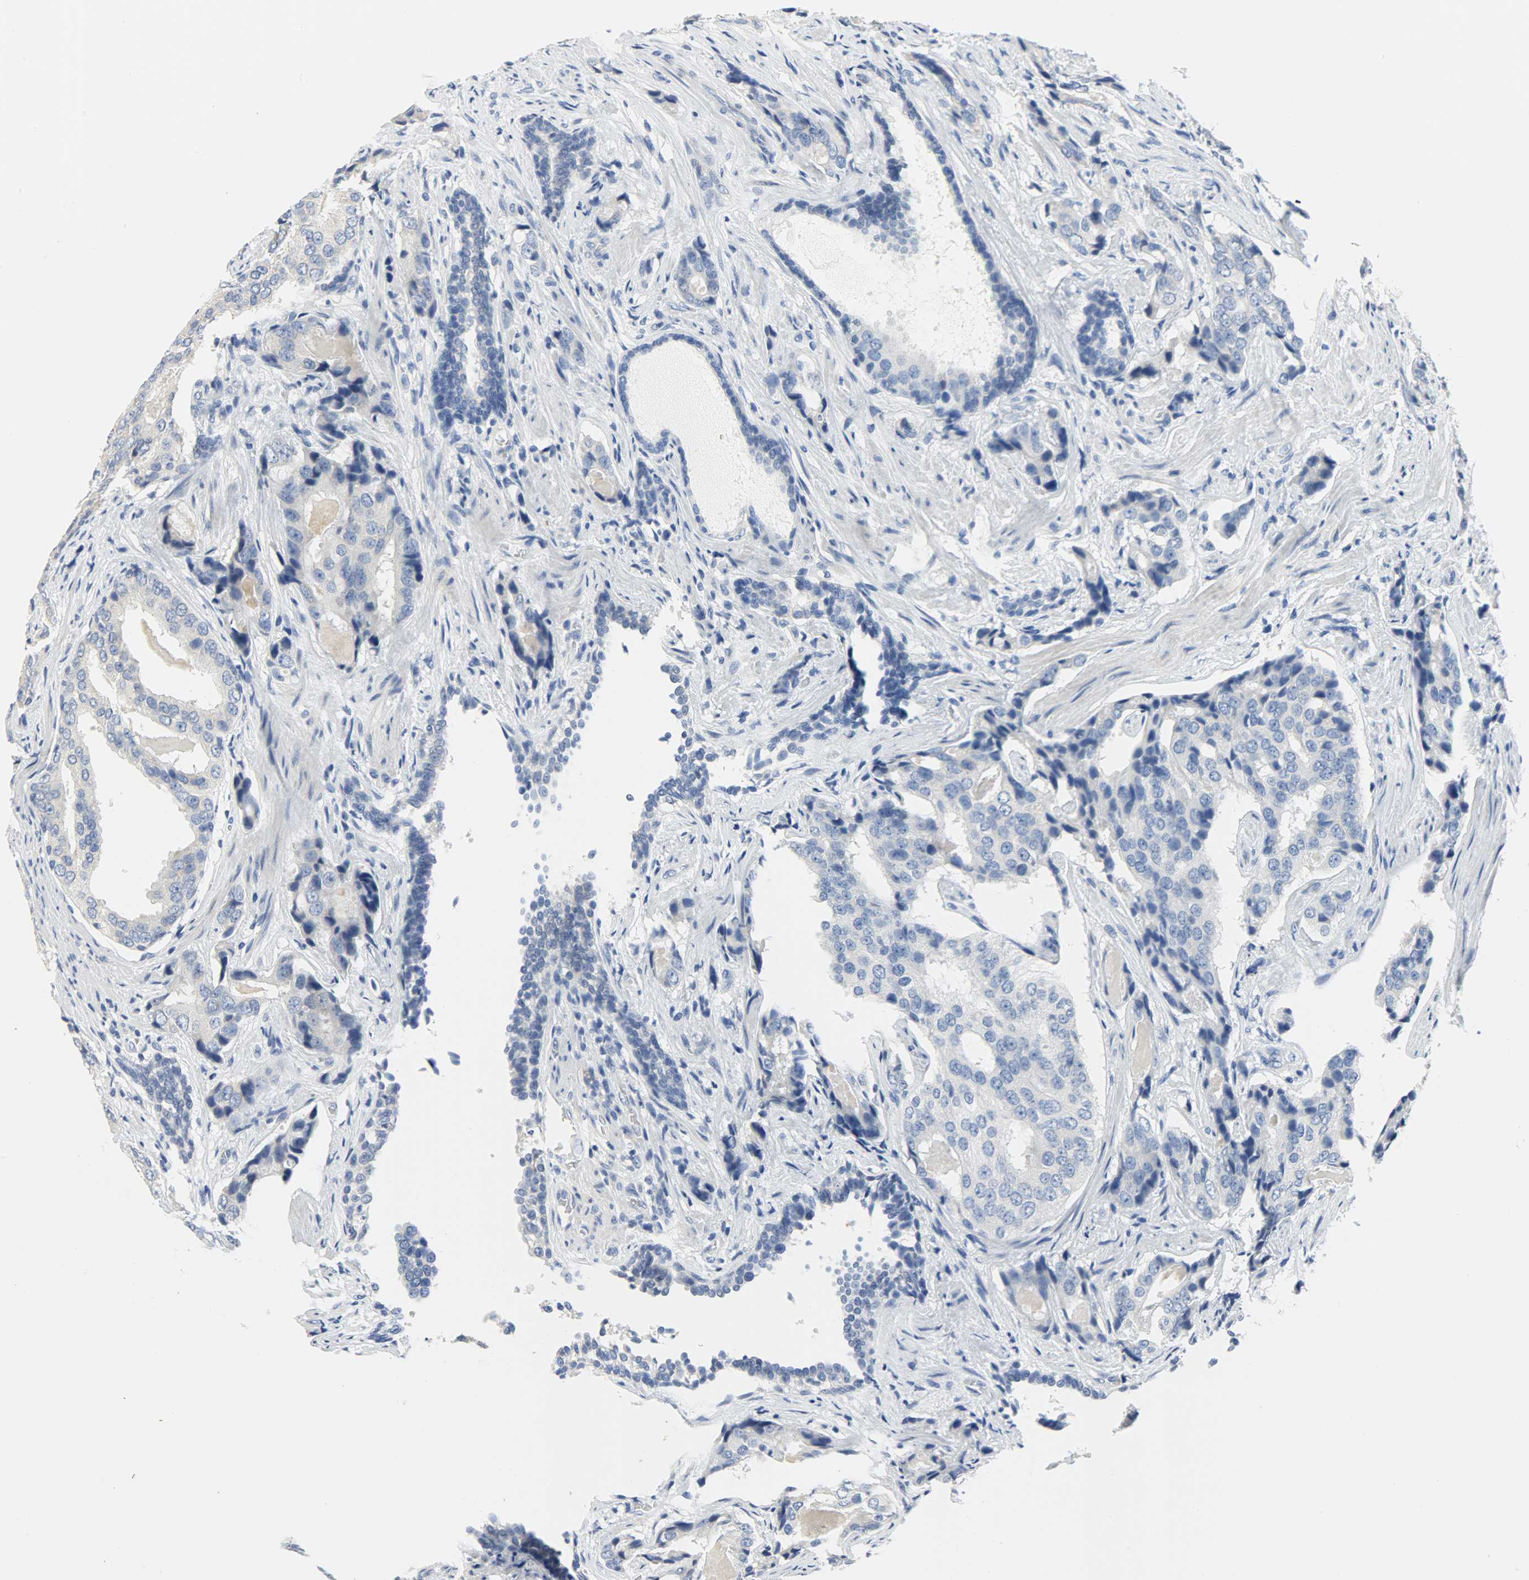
{"staining": {"intensity": "negative", "quantity": "none", "location": "none"}, "tissue": "prostate cancer", "cell_type": "Tumor cells", "image_type": "cancer", "snomed": [{"axis": "morphology", "description": "Adenocarcinoma, High grade"}, {"axis": "topography", "description": "Prostate"}], "caption": "Human adenocarcinoma (high-grade) (prostate) stained for a protein using immunohistochemistry (IHC) demonstrates no positivity in tumor cells.", "gene": "CEBPE", "patient": {"sex": "male", "age": 58}}